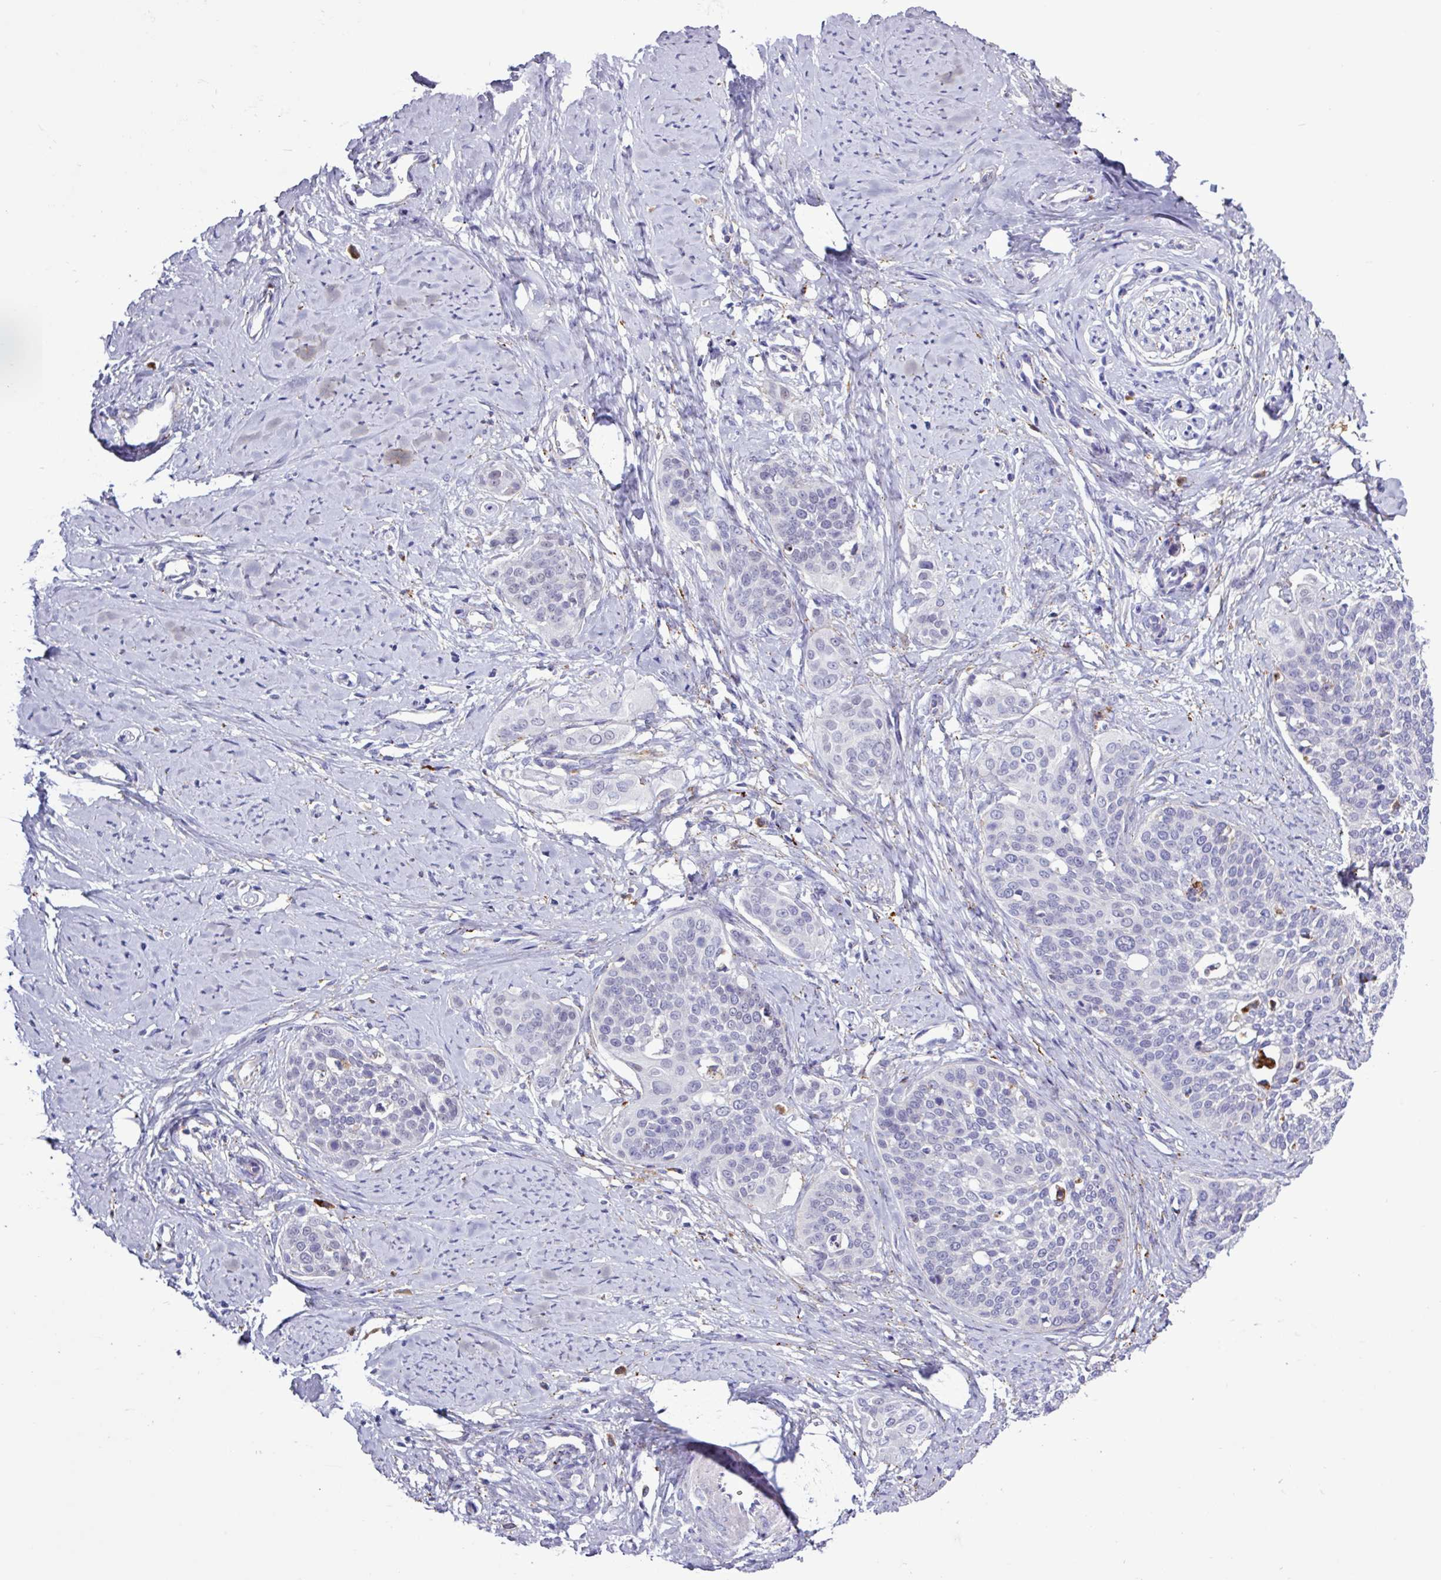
{"staining": {"intensity": "negative", "quantity": "none", "location": "none"}, "tissue": "cervical cancer", "cell_type": "Tumor cells", "image_type": "cancer", "snomed": [{"axis": "morphology", "description": "Squamous cell carcinoma, NOS"}, {"axis": "topography", "description": "Cervix"}], "caption": "Immunohistochemistry image of neoplastic tissue: squamous cell carcinoma (cervical) stained with DAB (3,3'-diaminobenzidine) reveals no significant protein expression in tumor cells.", "gene": "AMIGO2", "patient": {"sex": "female", "age": 44}}